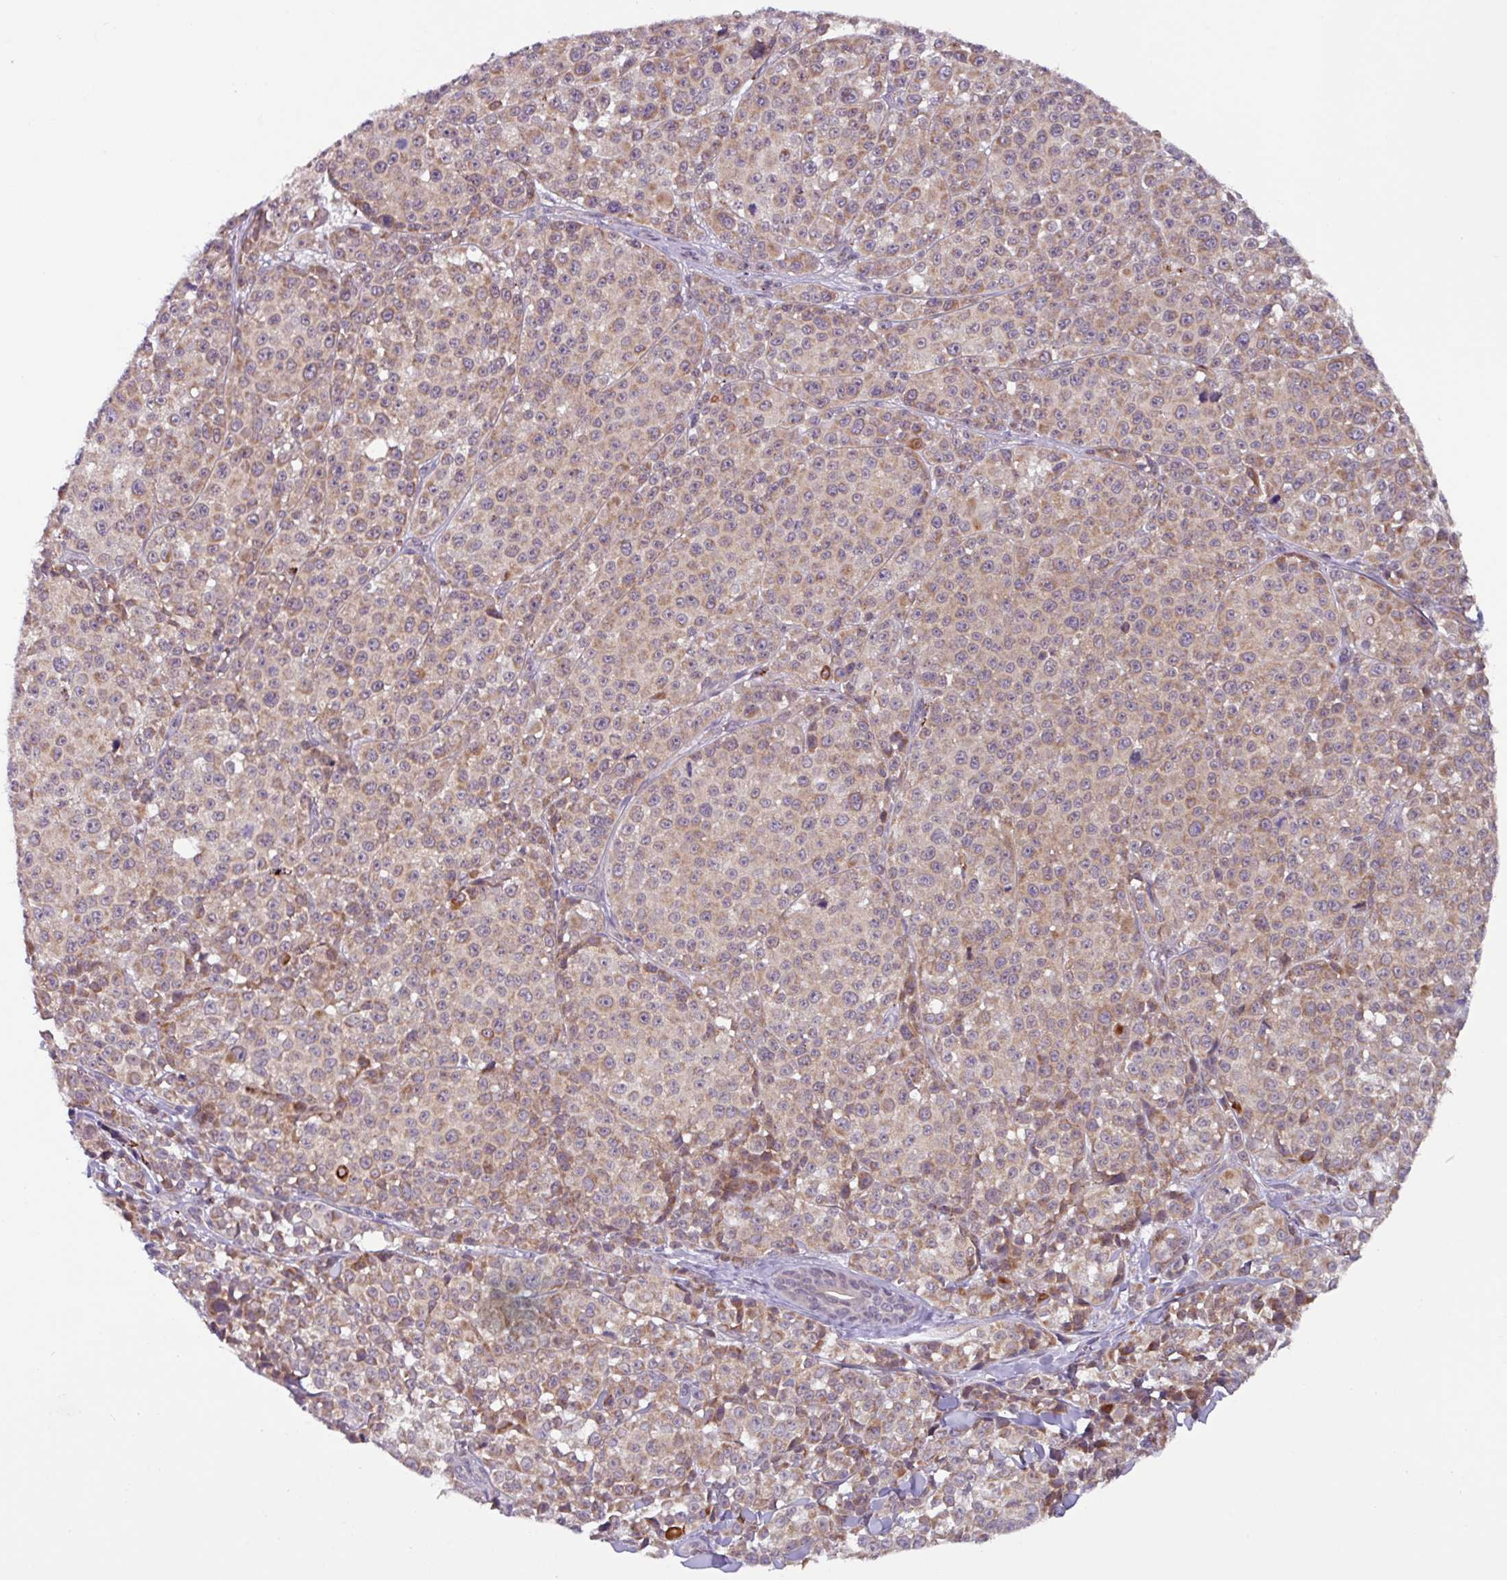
{"staining": {"intensity": "weak", "quantity": ">75%", "location": "cytoplasmic/membranous"}, "tissue": "melanoma", "cell_type": "Tumor cells", "image_type": "cancer", "snomed": [{"axis": "morphology", "description": "Malignant melanoma, NOS"}, {"axis": "topography", "description": "Skin"}], "caption": "Tumor cells show low levels of weak cytoplasmic/membranous staining in about >75% of cells in human melanoma. (IHC, brightfield microscopy, high magnification).", "gene": "AKIRIN1", "patient": {"sex": "female", "age": 35}}